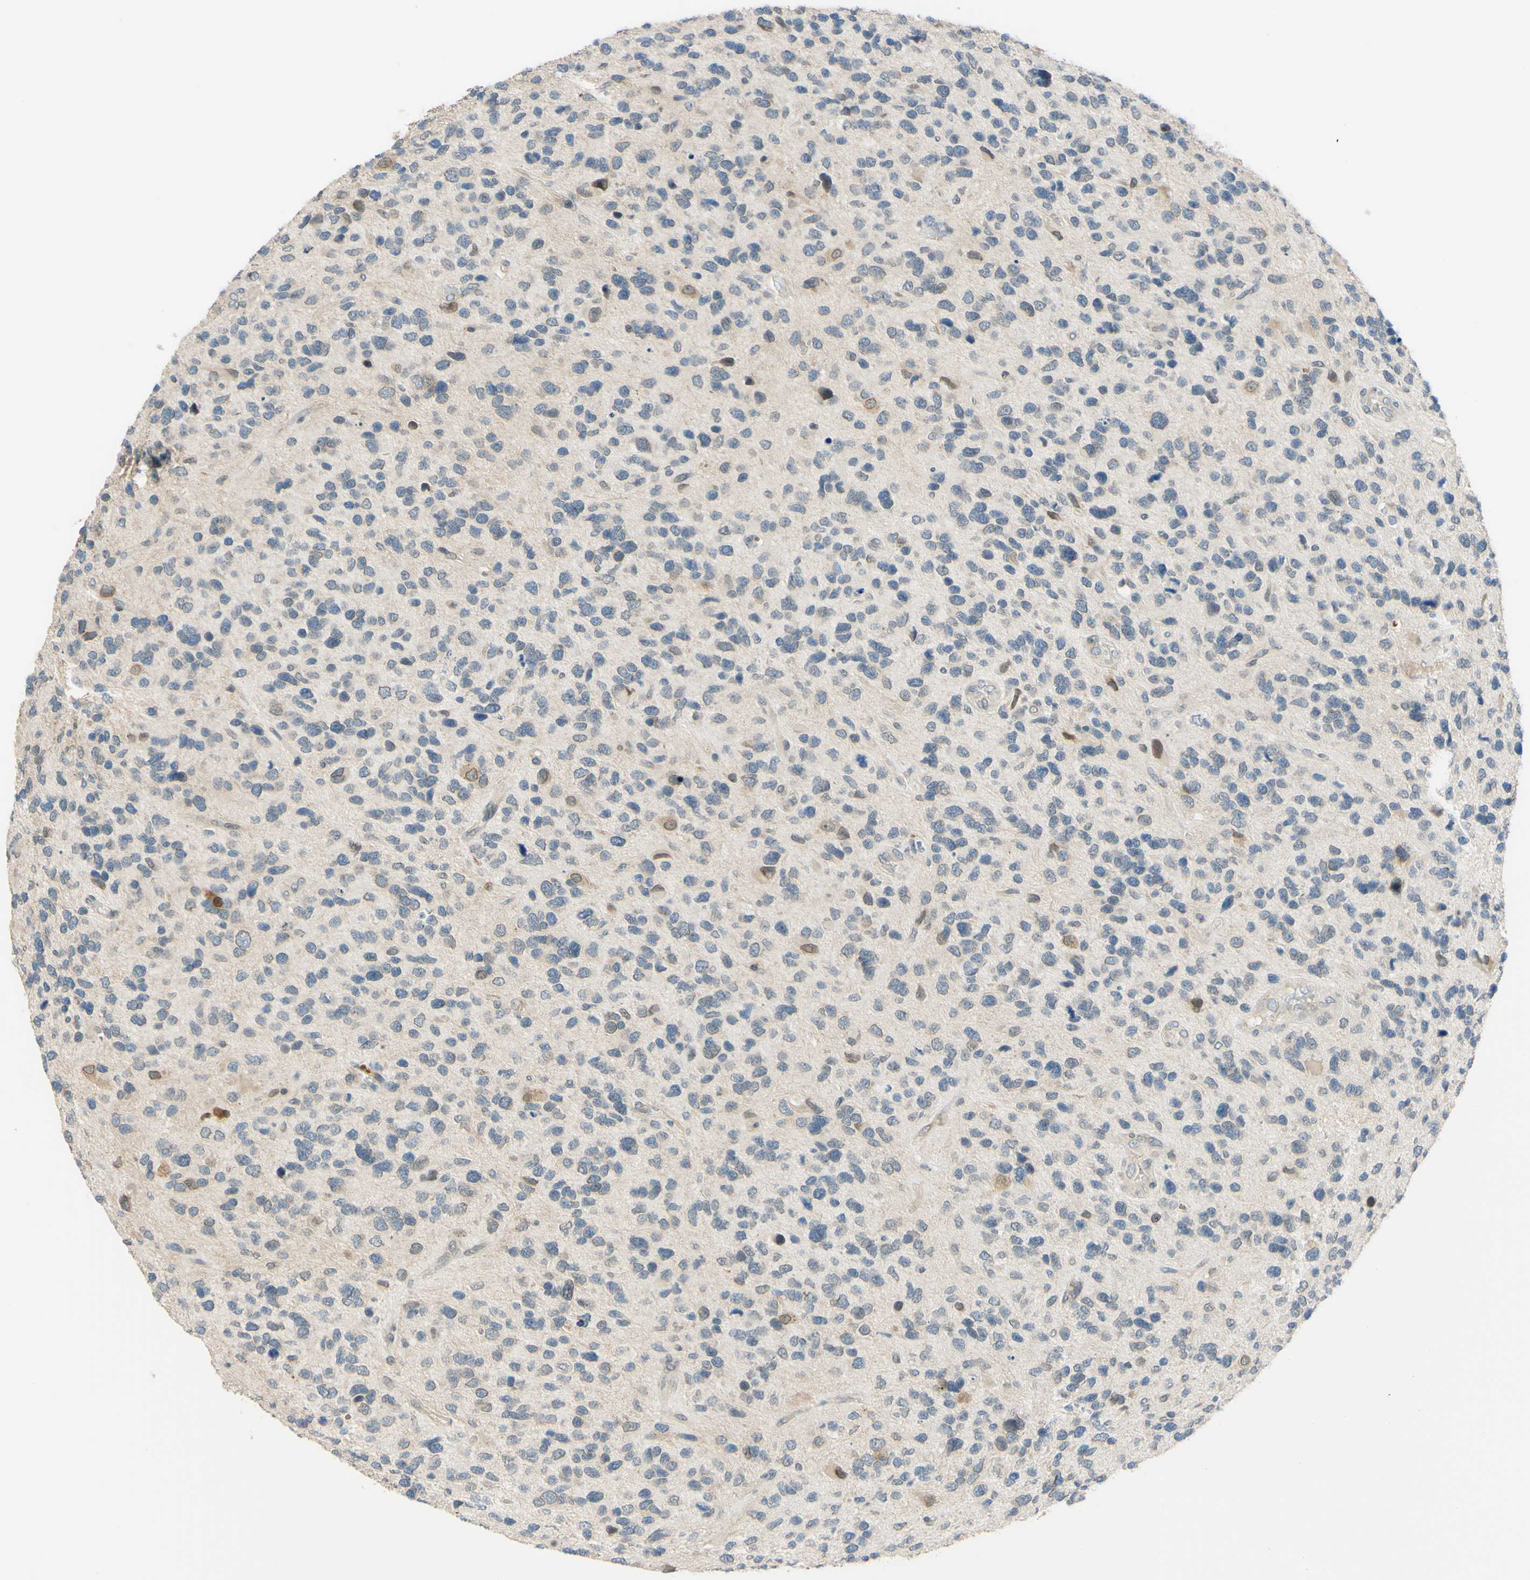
{"staining": {"intensity": "negative", "quantity": "none", "location": "none"}, "tissue": "glioma", "cell_type": "Tumor cells", "image_type": "cancer", "snomed": [{"axis": "morphology", "description": "Glioma, malignant, High grade"}, {"axis": "topography", "description": "Brain"}], "caption": "A micrograph of human malignant high-grade glioma is negative for staining in tumor cells.", "gene": "C2CD2L", "patient": {"sex": "female", "age": 58}}